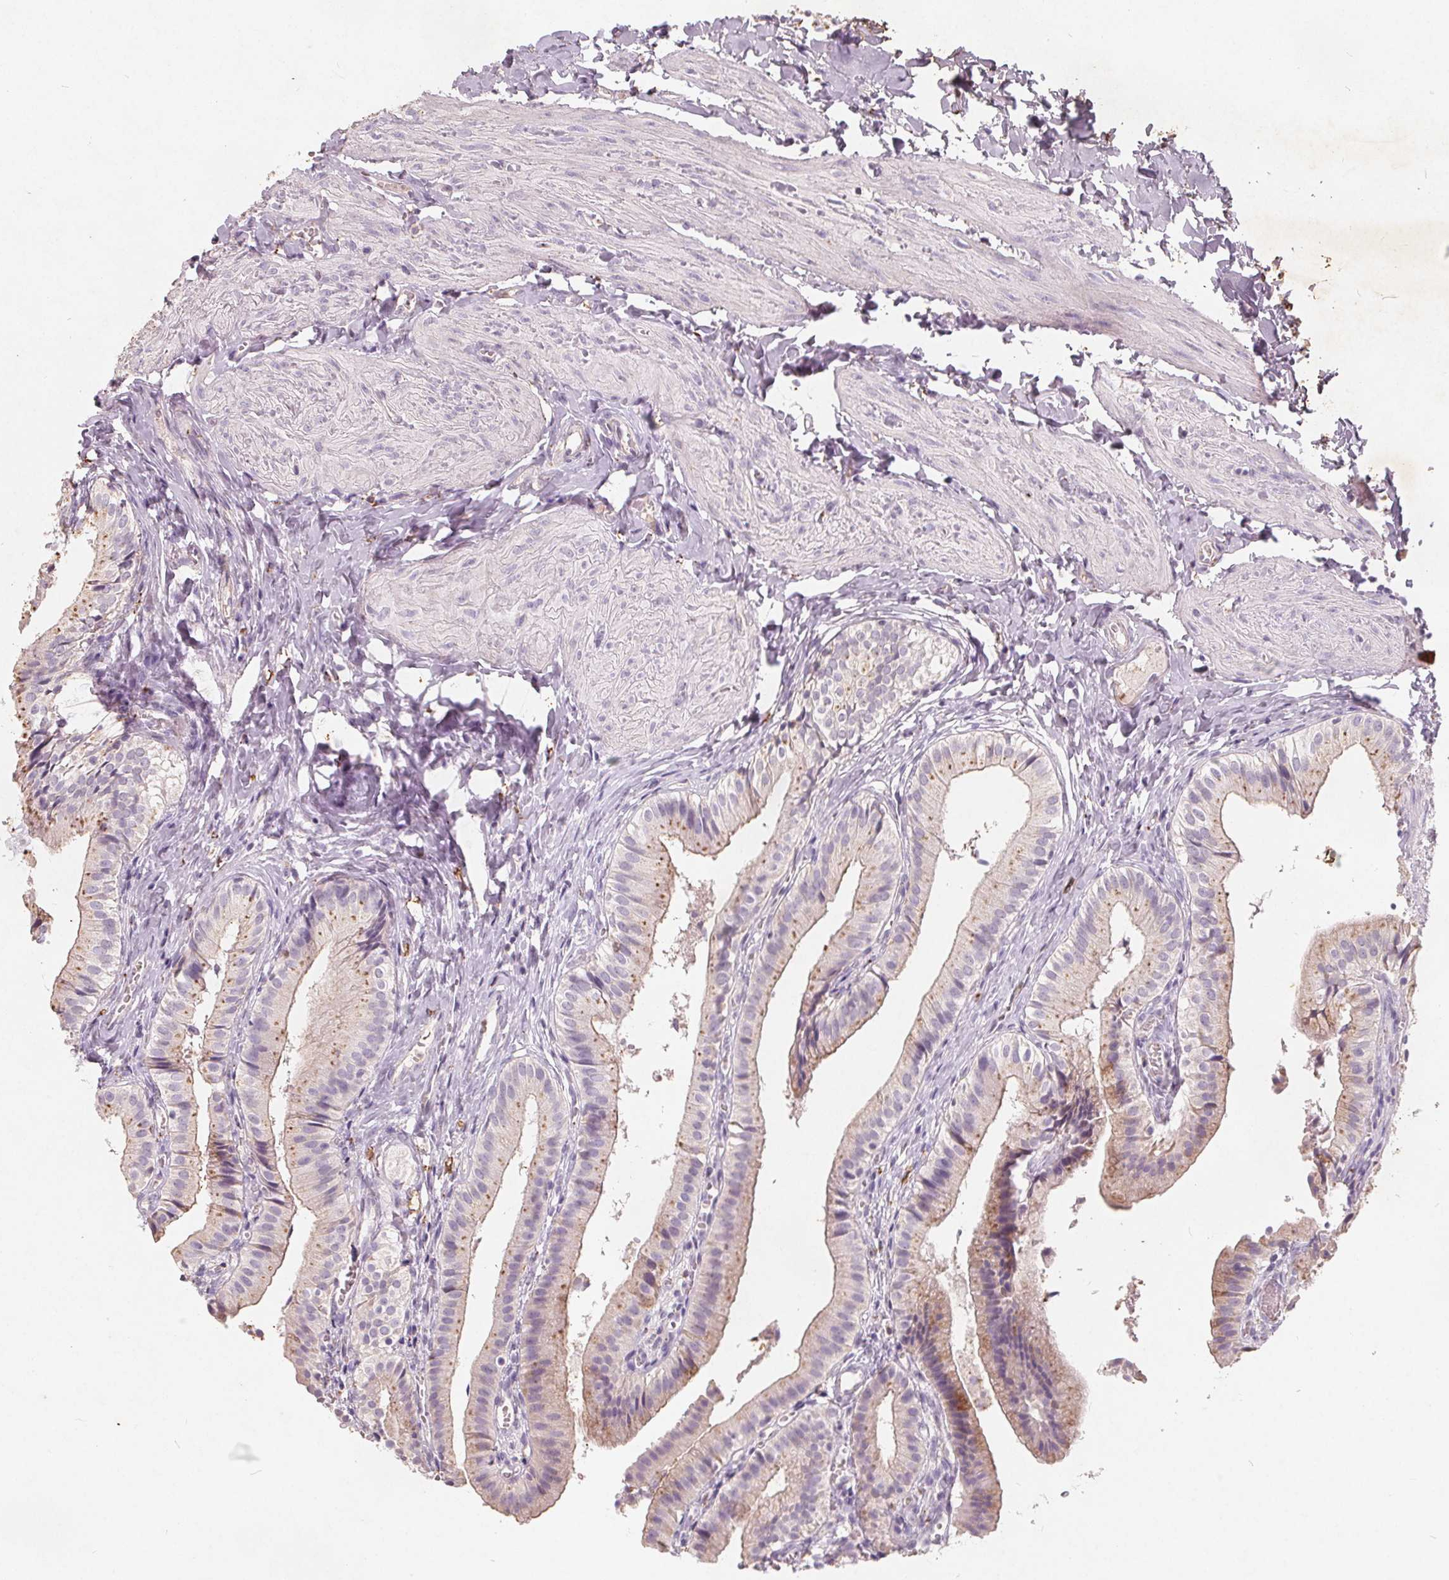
{"staining": {"intensity": "negative", "quantity": "none", "location": "none"}, "tissue": "gallbladder", "cell_type": "Glandular cells", "image_type": "normal", "snomed": [{"axis": "morphology", "description": "Normal tissue, NOS"}, {"axis": "topography", "description": "Gallbladder"}], "caption": "DAB (3,3'-diaminobenzidine) immunohistochemical staining of normal human gallbladder shows no significant positivity in glandular cells. (DAB (3,3'-diaminobenzidine) IHC with hematoxylin counter stain).", "gene": "C19orf84", "patient": {"sex": "female", "age": 47}}